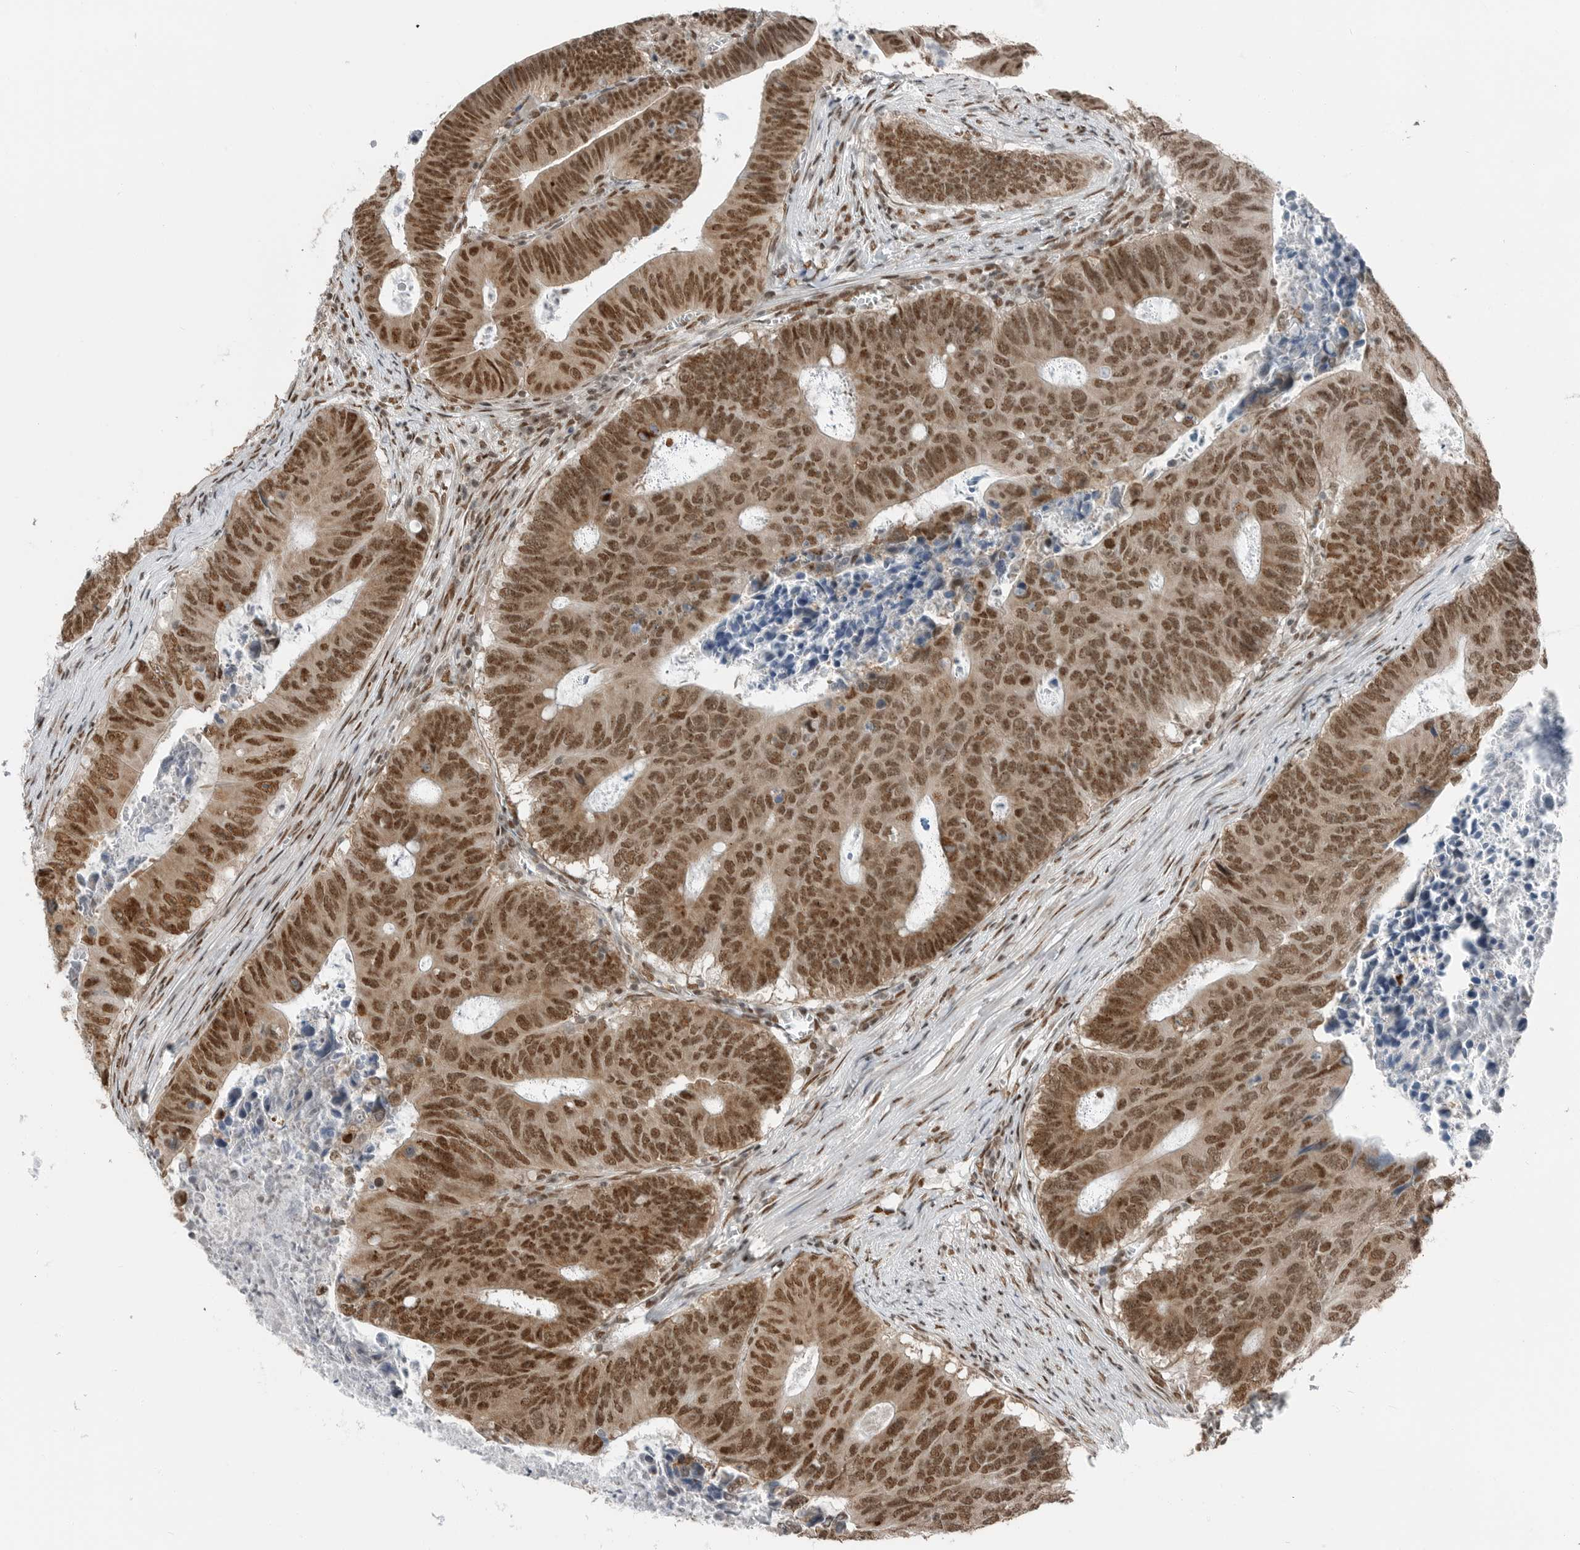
{"staining": {"intensity": "moderate", "quantity": ">75%", "location": "cytoplasmic/membranous,nuclear"}, "tissue": "colorectal cancer", "cell_type": "Tumor cells", "image_type": "cancer", "snomed": [{"axis": "morphology", "description": "Adenocarcinoma, NOS"}, {"axis": "topography", "description": "Colon"}], "caption": "Colorectal adenocarcinoma tissue demonstrates moderate cytoplasmic/membranous and nuclear staining in approximately >75% of tumor cells, visualized by immunohistochemistry.", "gene": "BLZF1", "patient": {"sex": "male", "age": 87}}